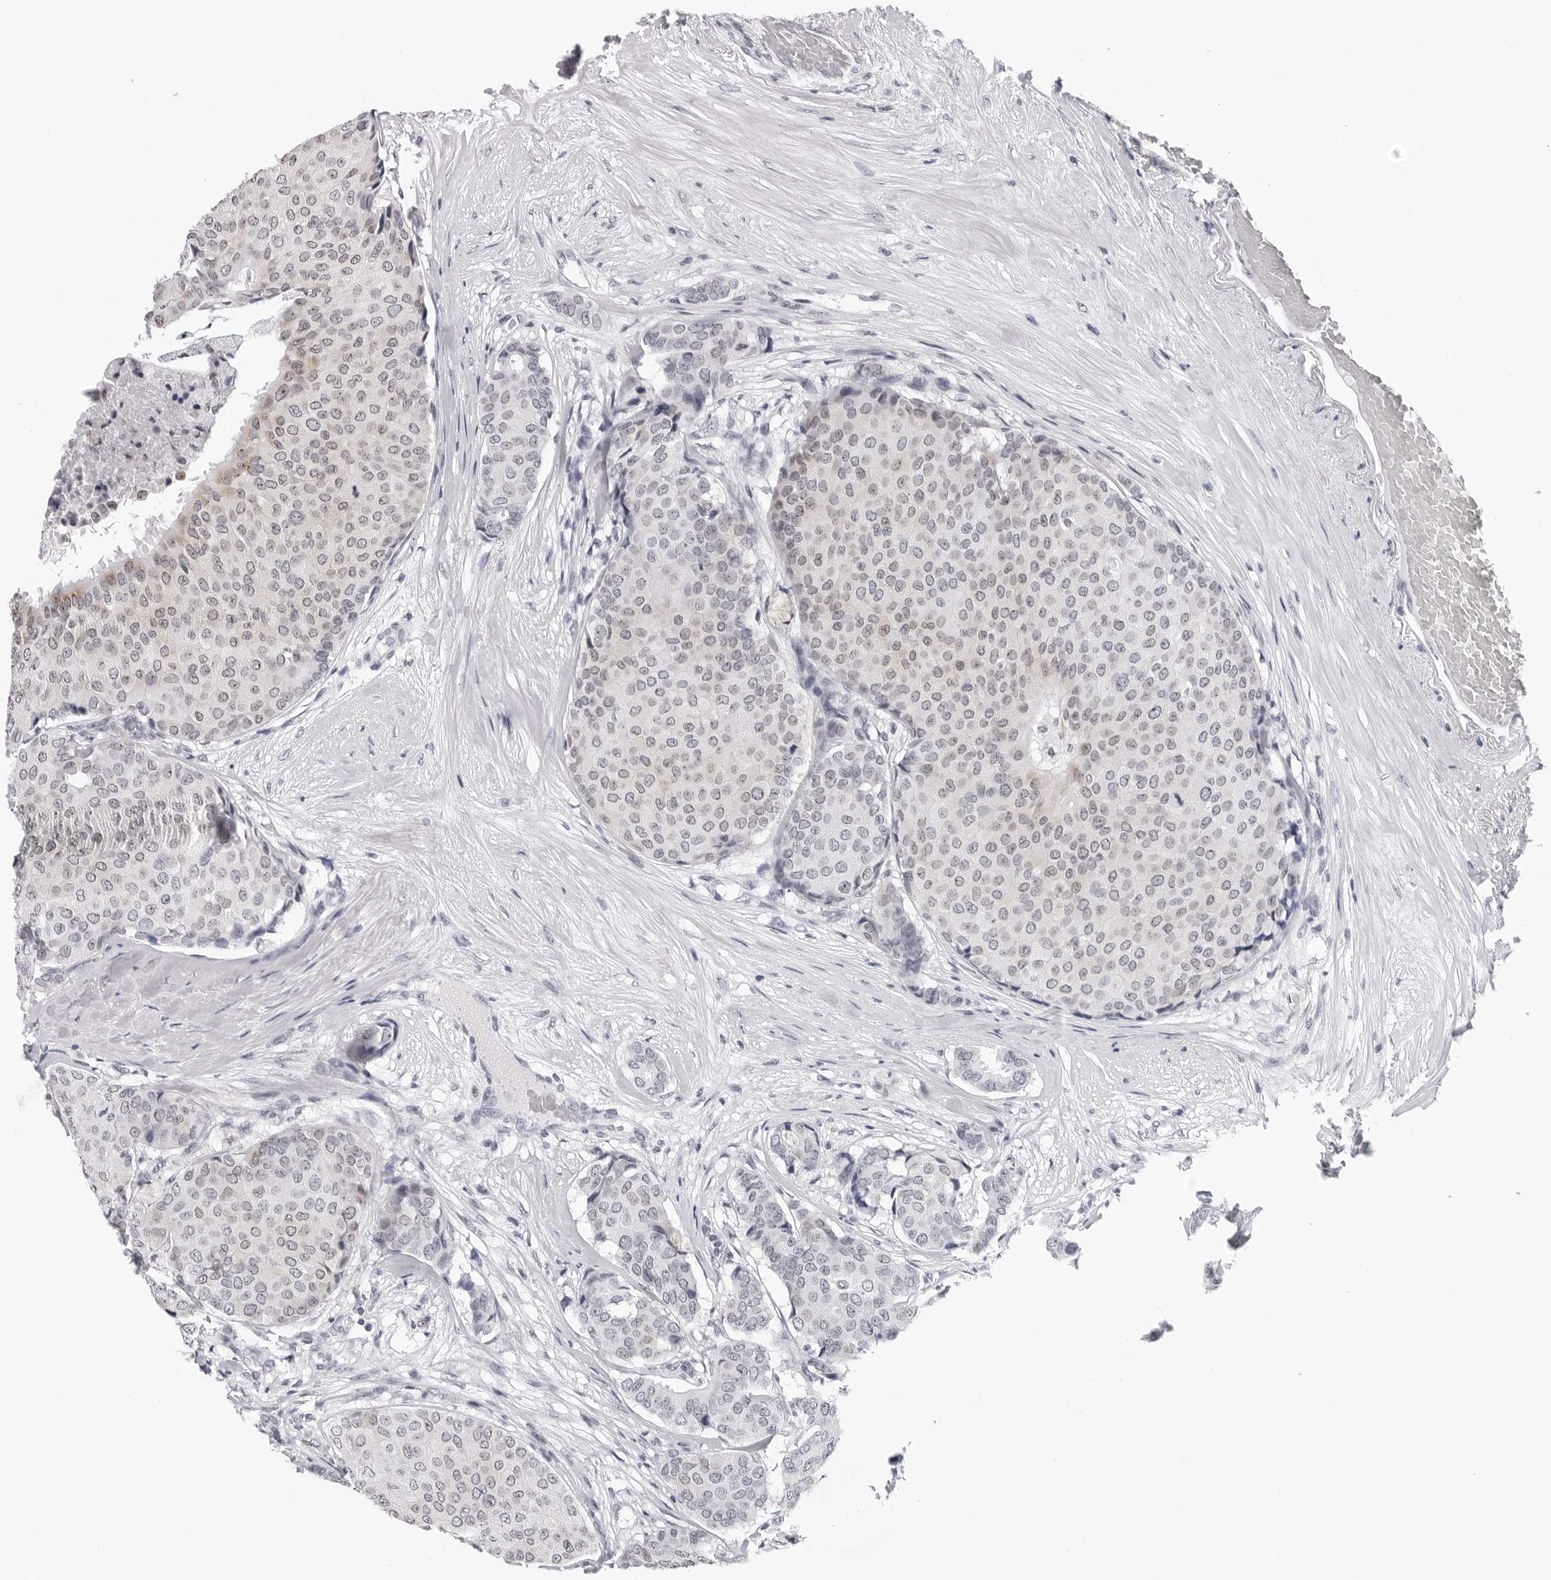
{"staining": {"intensity": "weak", "quantity": "<25%", "location": "nuclear"}, "tissue": "breast cancer", "cell_type": "Tumor cells", "image_type": "cancer", "snomed": [{"axis": "morphology", "description": "Duct carcinoma"}, {"axis": "topography", "description": "Breast"}], "caption": "IHC photomicrograph of breast cancer stained for a protein (brown), which displays no staining in tumor cells.", "gene": "GNL2", "patient": {"sex": "female", "age": 75}}